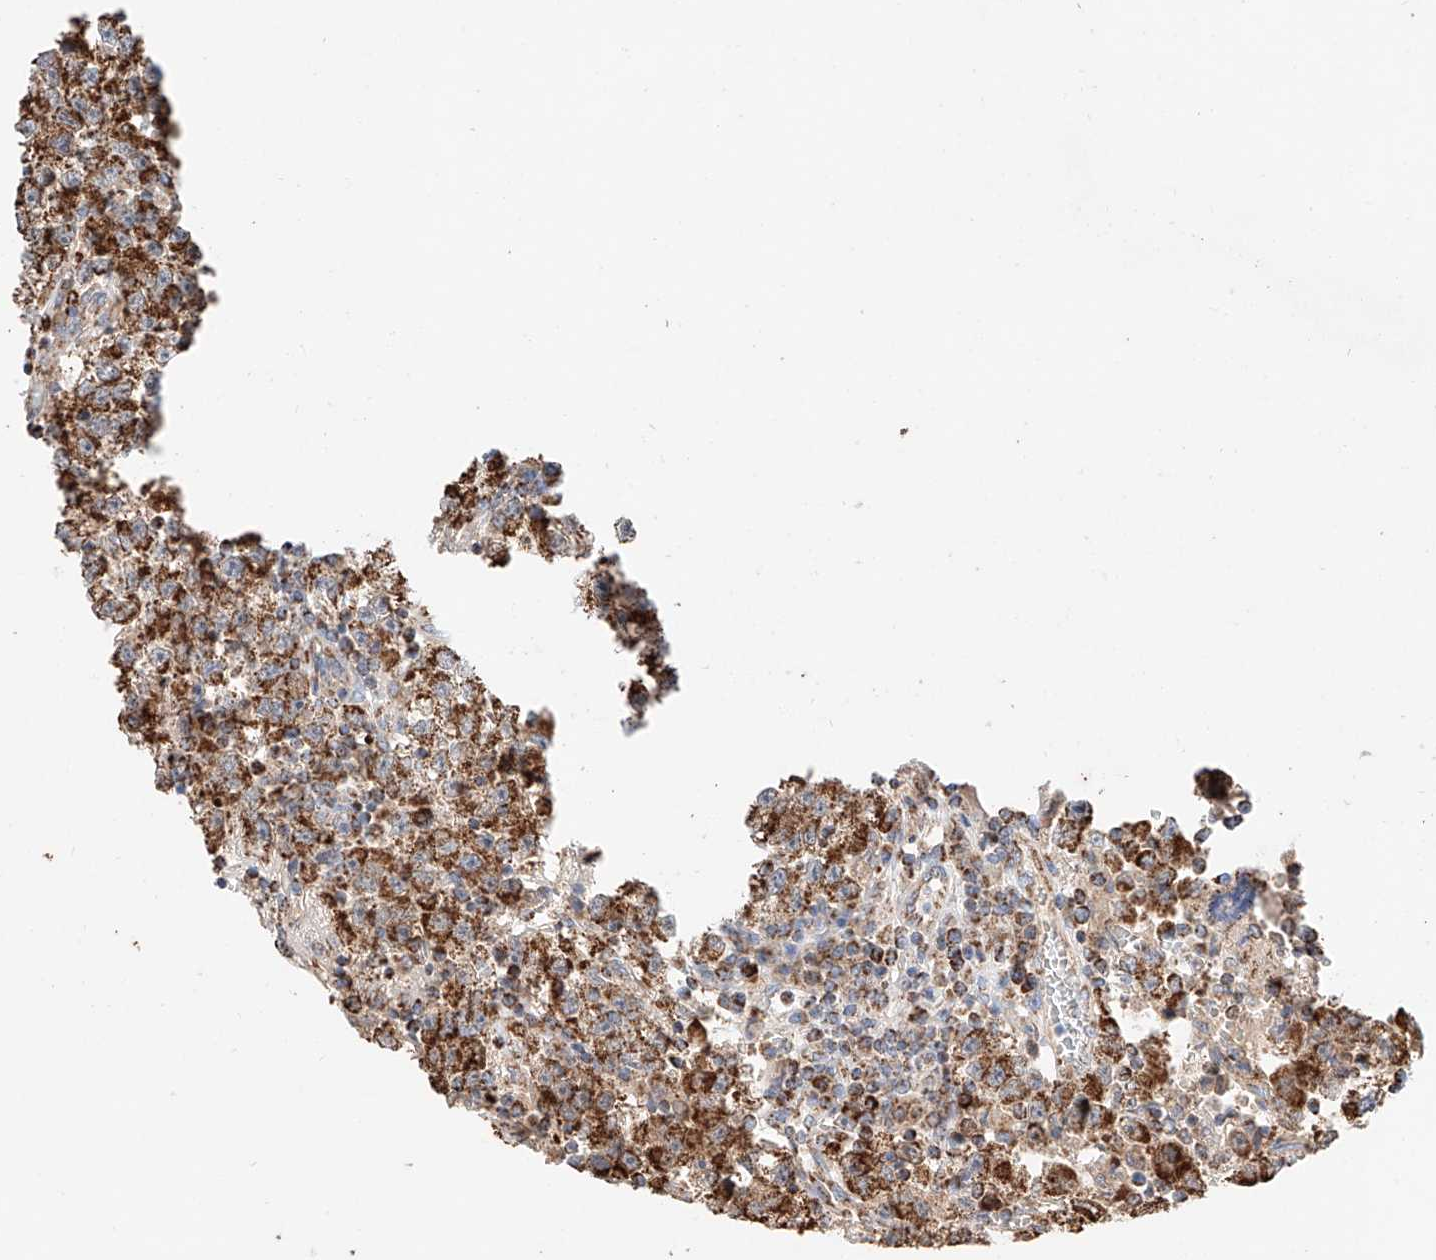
{"staining": {"intensity": "strong", "quantity": ">75%", "location": "cytoplasmic/membranous"}, "tissue": "testis cancer", "cell_type": "Tumor cells", "image_type": "cancer", "snomed": [{"axis": "morphology", "description": "Seminoma, NOS"}, {"axis": "topography", "description": "Testis"}], "caption": "Immunohistochemistry (DAB) staining of human testis cancer exhibits strong cytoplasmic/membranous protein expression in approximately >75% of tumor cells.", "gene": "KTI12", "patient": {"sex": "male", "age": 22}}